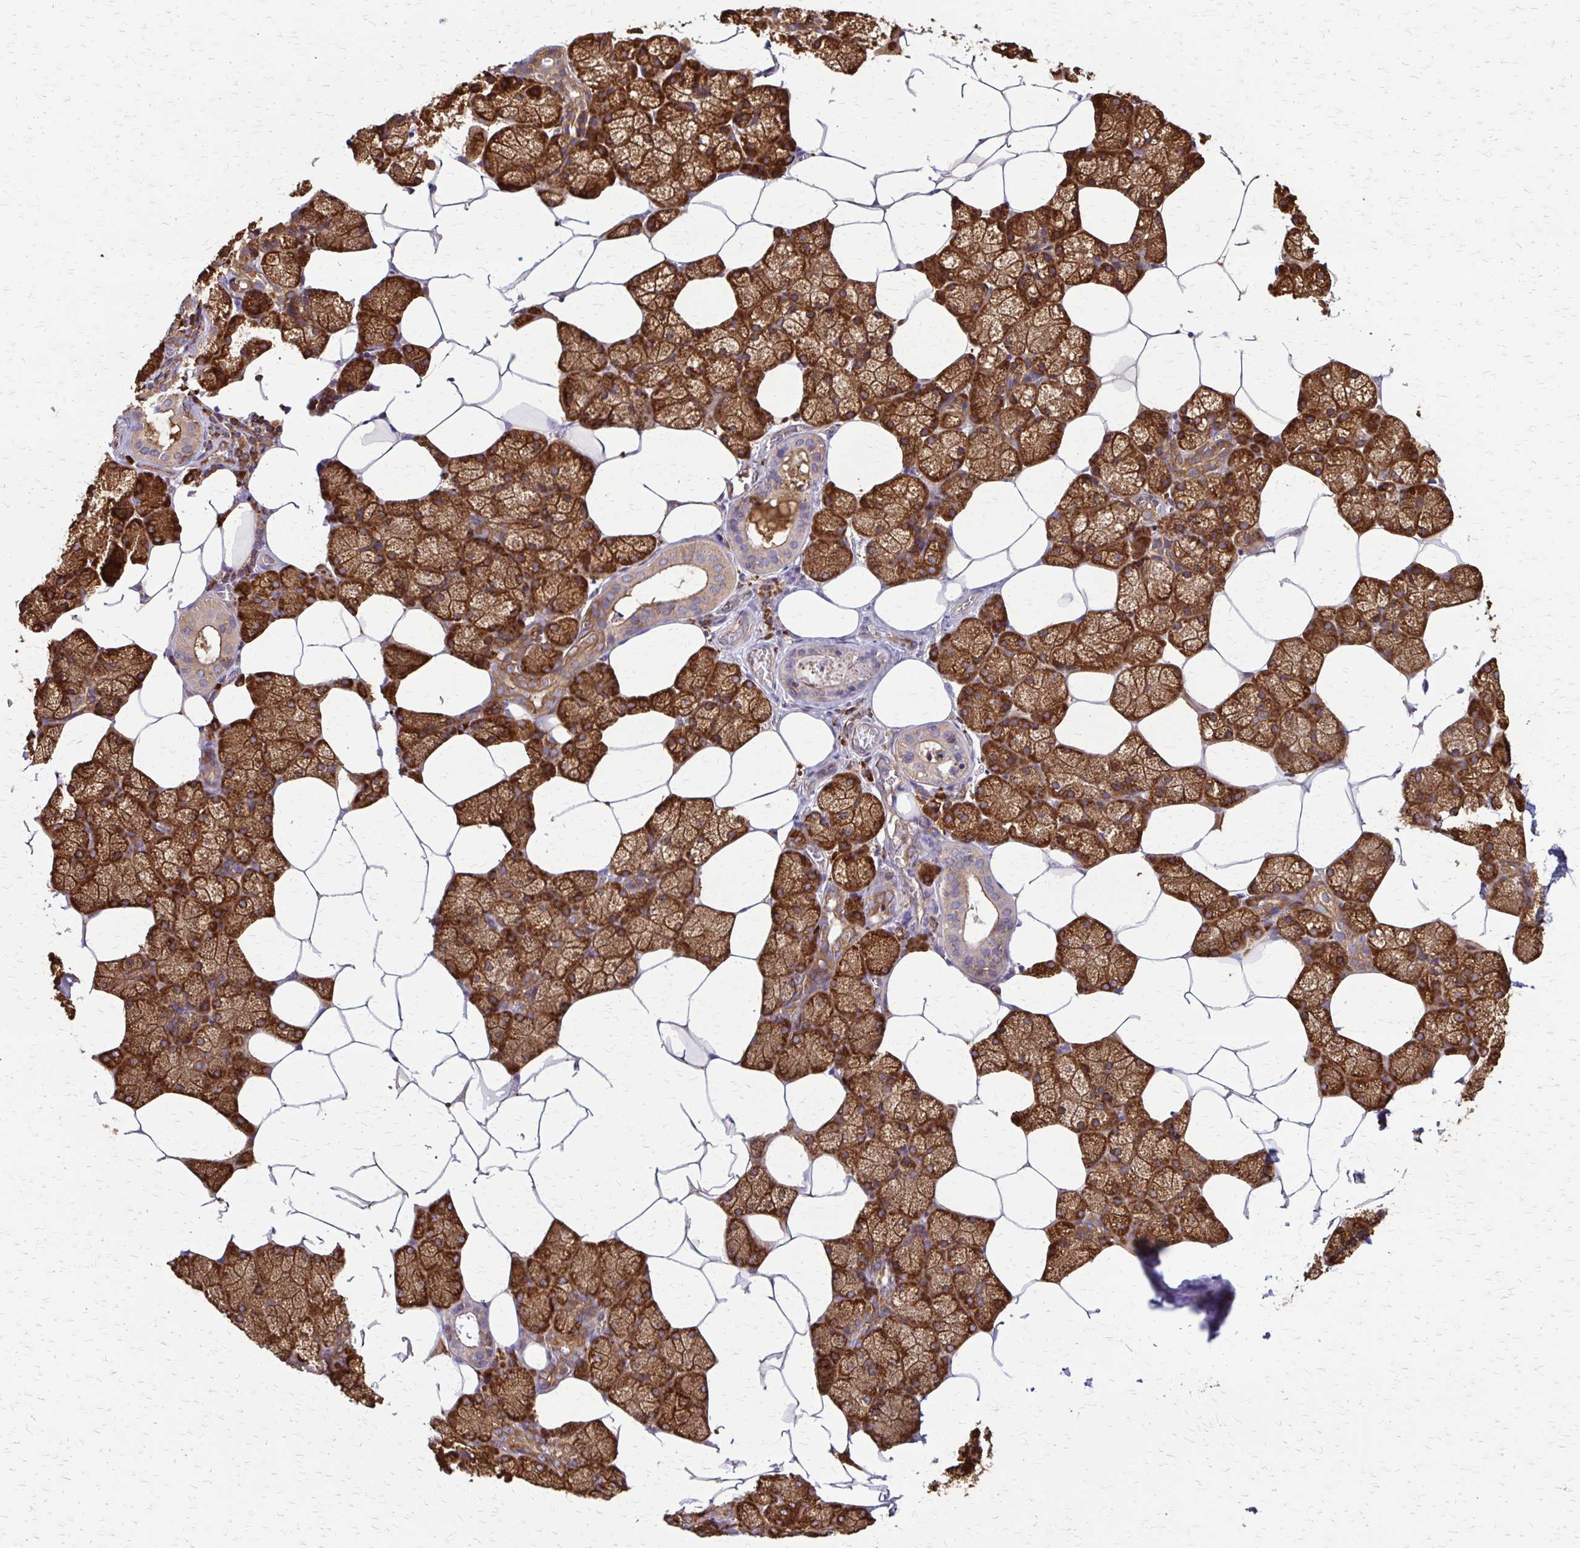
{"staining": {"intensity": "strong", "quantity": ">75%", "location": "cytoplasmic/membranous"}, "tissue": "salivary gland", "cell_type": "Glandular cells", "image_type": "normal", "snomed": [{"axis": "morphology", "description": "Normal tissue, NOS"}, {"axis": "topography", "description": "Salivary gland"}], "caption": "High-magnification brightfield microscopy of normal salivary gland stained with DAB (3,3'-diaminobenzidine) (brown) and counterstained with hematoxylin (blue). glandular cells exhibit strong cytoplasmic/membranous expression is identified in about>75% of cells.", "gene": "EEF2", "patient": {"sex": "female", "age": 43}}